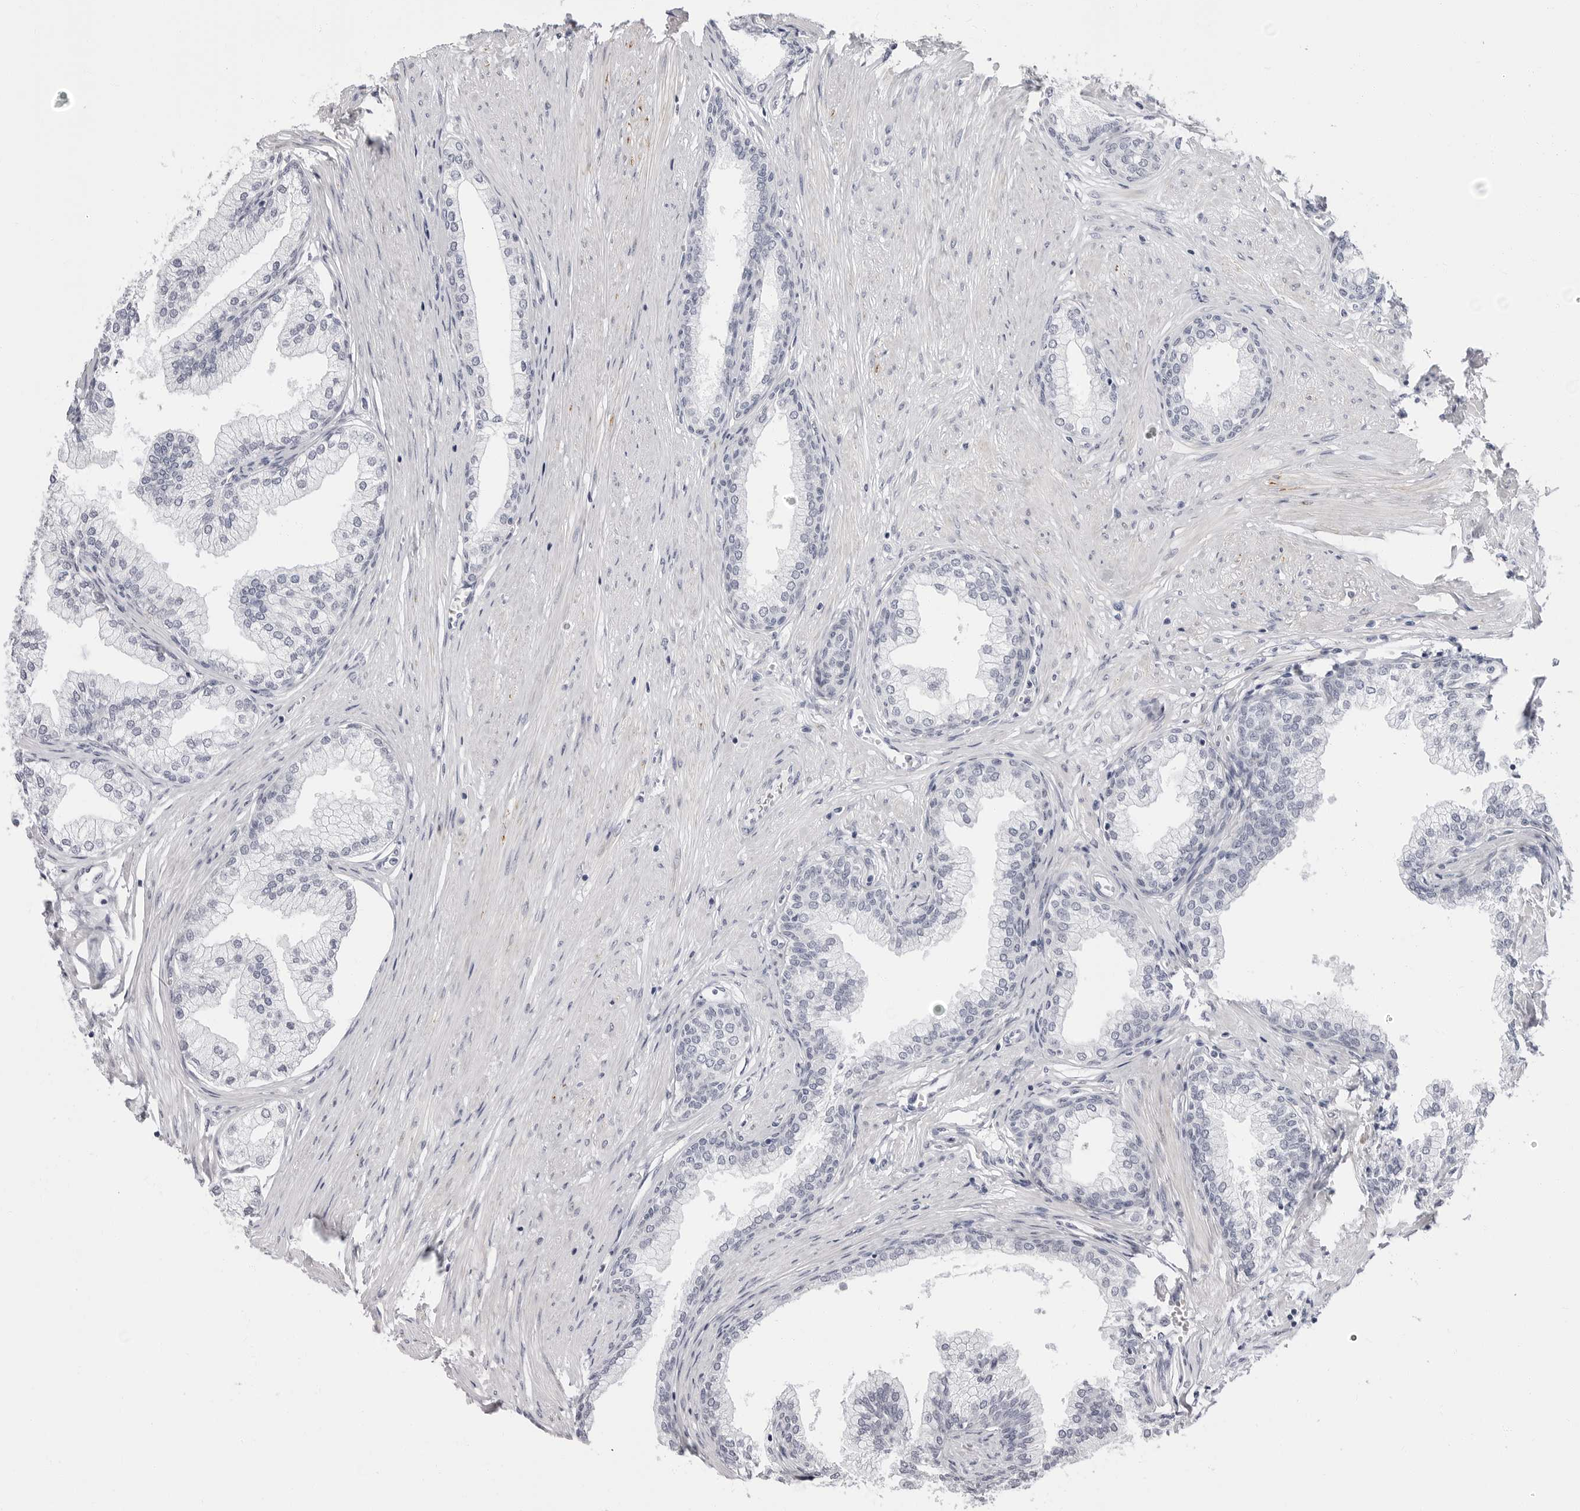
{"staining": {"intensity": "negative", "quantity": "none", "location": "none"}, "tissue": "prostate", "cell_type": "Glandular cells", "image_type": "normal", "snomed": [{"axis": "morphology", "description": "Normal tissue, NOS"}, {"axis": "morphology", "description": "Urothelial carcinoma, Low grade"}, {"axis": "topography", "description": "Urinary bladder"}, {"axis": "topography", "description": "Prostate"}], "caption": "Photomicrograph shows no significant protein staining in glandular cells of unremarkable prostate.", "gene": "ERICH3", "patient": {"sex": "male", "age": 60}}